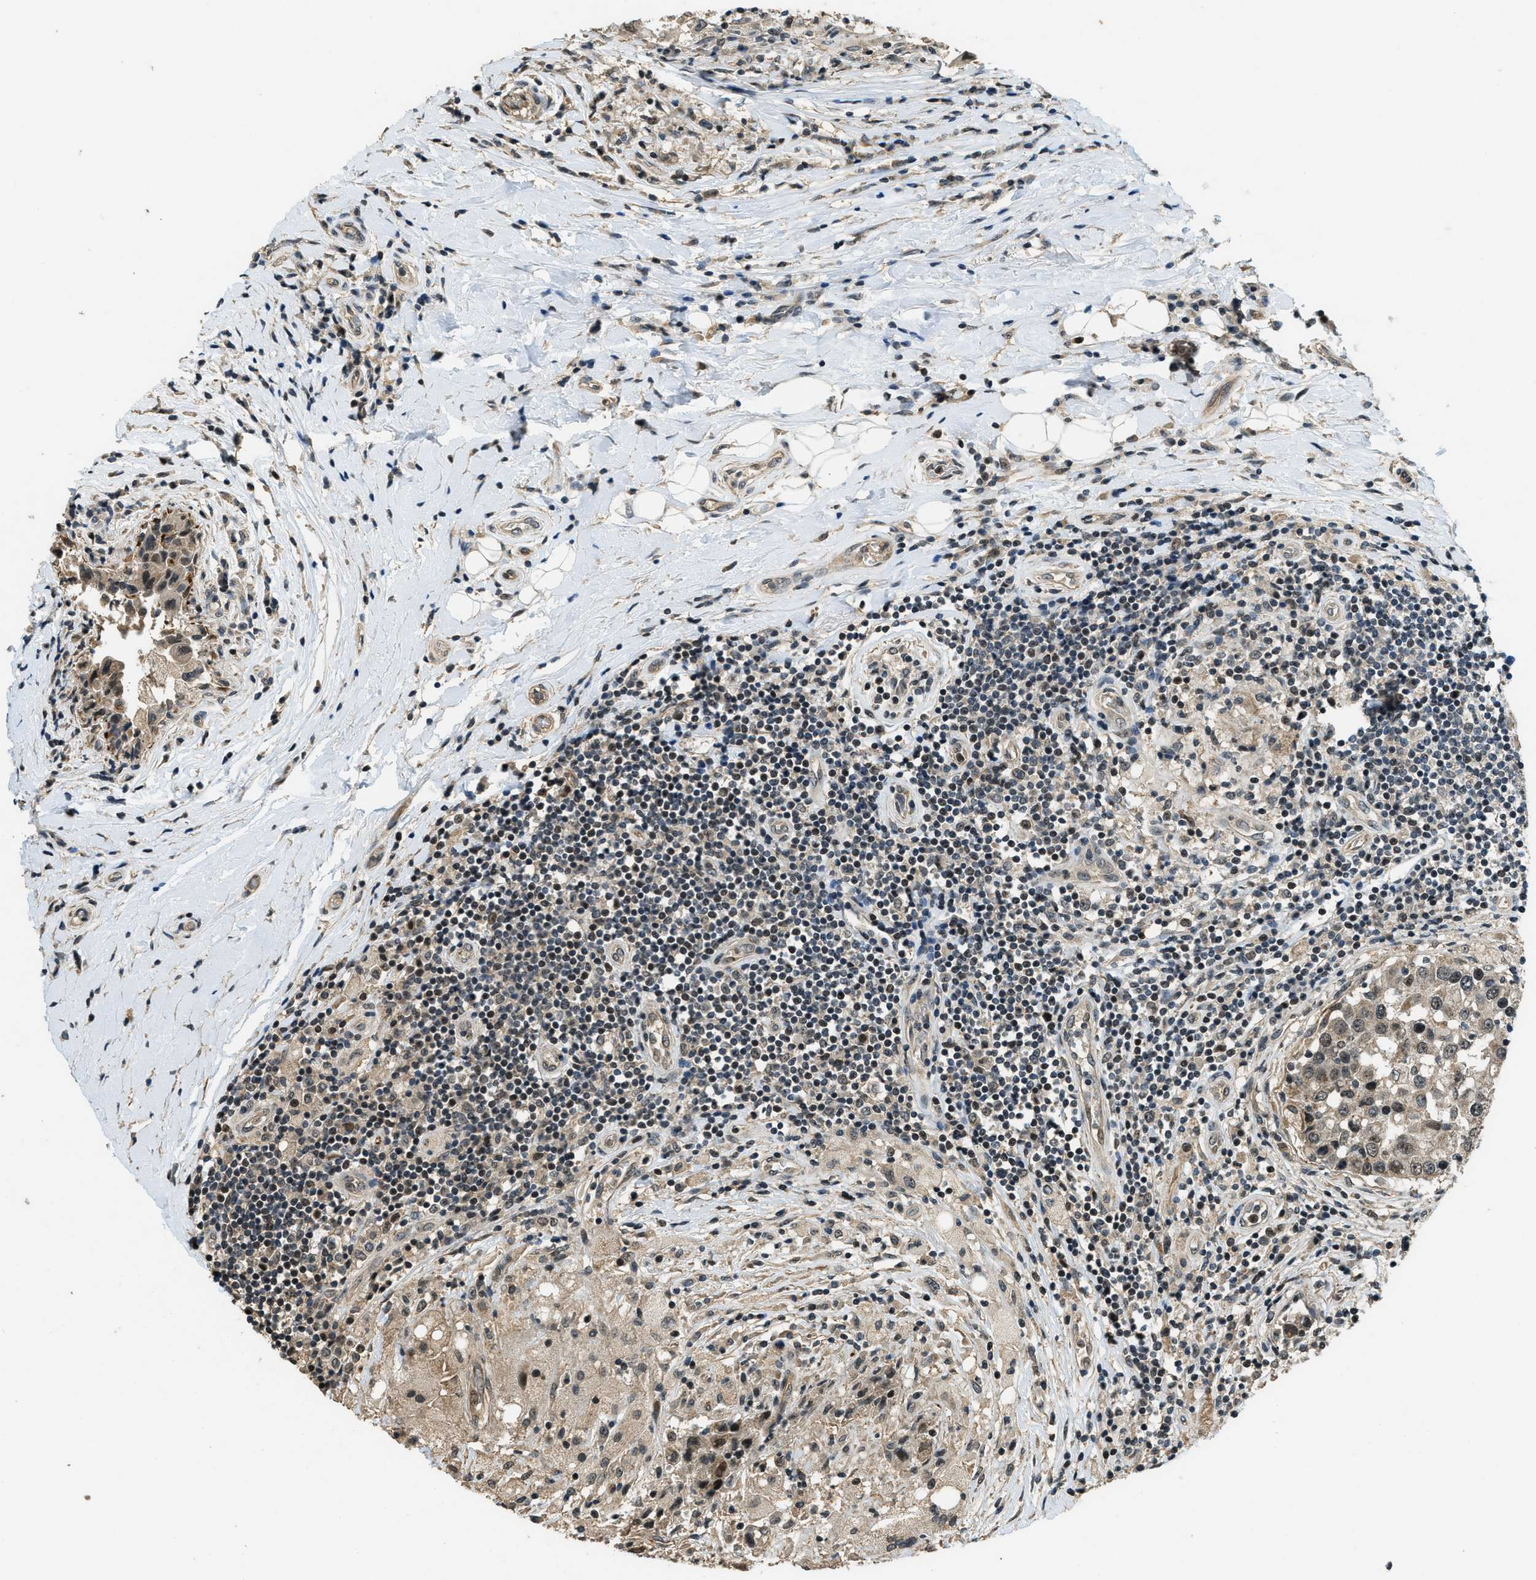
{"staining": {"intensity": "weak", "quantity": "25%-75%", "location": "cytoplasmic/membranous,nuclear"}, "tissue": "breast cancer", "cell_type": "Tumor cells", "image_type": "cancer", "snomed": [{"axis": "morphology", "description": "Duct carcinoma"}, {"axis": "topography", "description": "Breast"}], "caption": "The immunohistochemical stain highlights weak cytoplasmic/membranous and nuclear positivity in tumor cells of intraductal carcinoma (breast) tissue.", "gene": "MED21", "patient": {"sex": "female", "age": 27}}